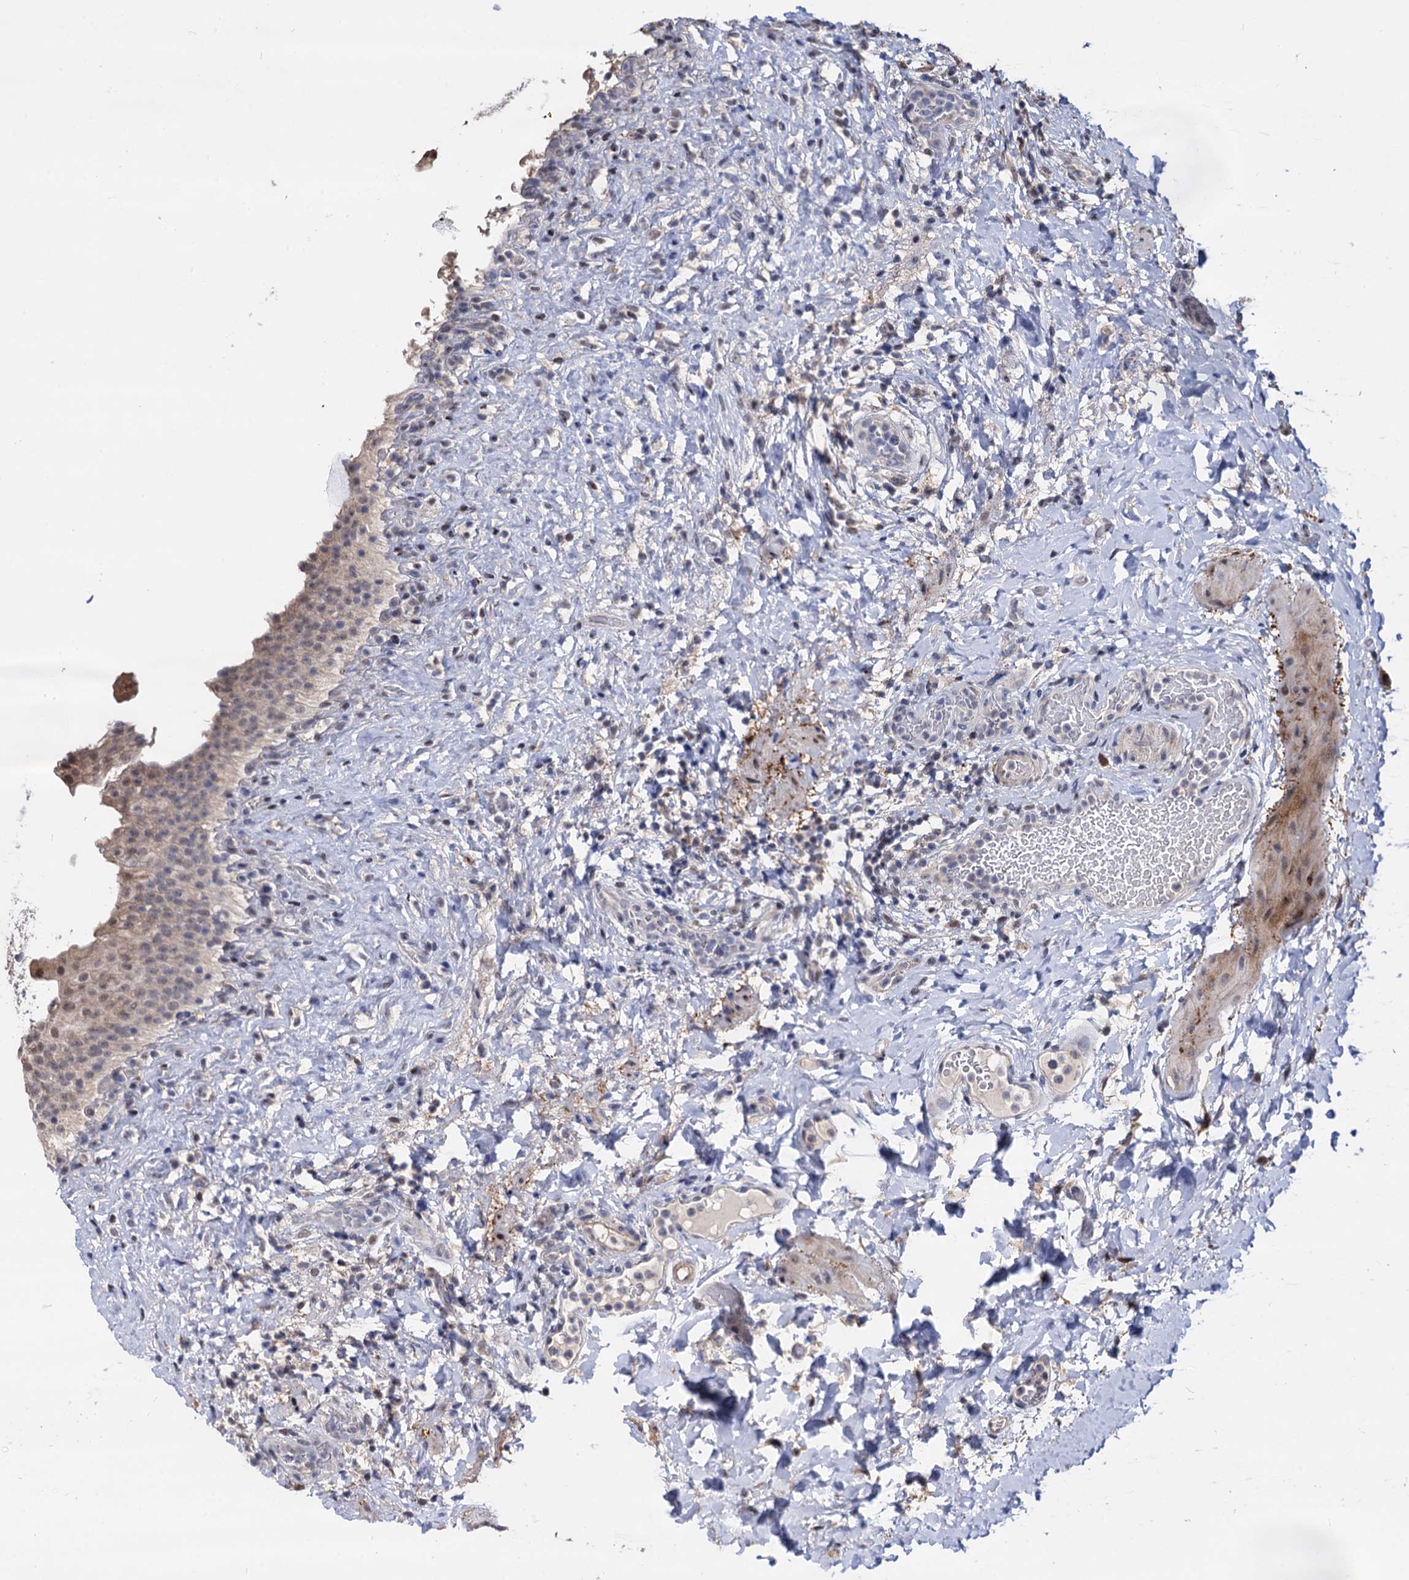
{"staining": {"intensity": "moderate", "quantity": "25%-75%", "location": "nuclear"}, "tissue": "urinary bladder", "cell_type": "Urothelial cells", "image_type": "normal", "snomed": [{"axis": "morphology", "description": "Normal tissue, NOS"}, {"axis": "topography", "description": "Urinary bladder"}], "caption": "This micrograph shows immunohistochemistry staining of normal human urinary bladder, with medium moderate nuclear positivity in about 25%-75% of urothelial cells.", "gene": "PSMD4", "patient": {"sex": "female", "age": 27}}